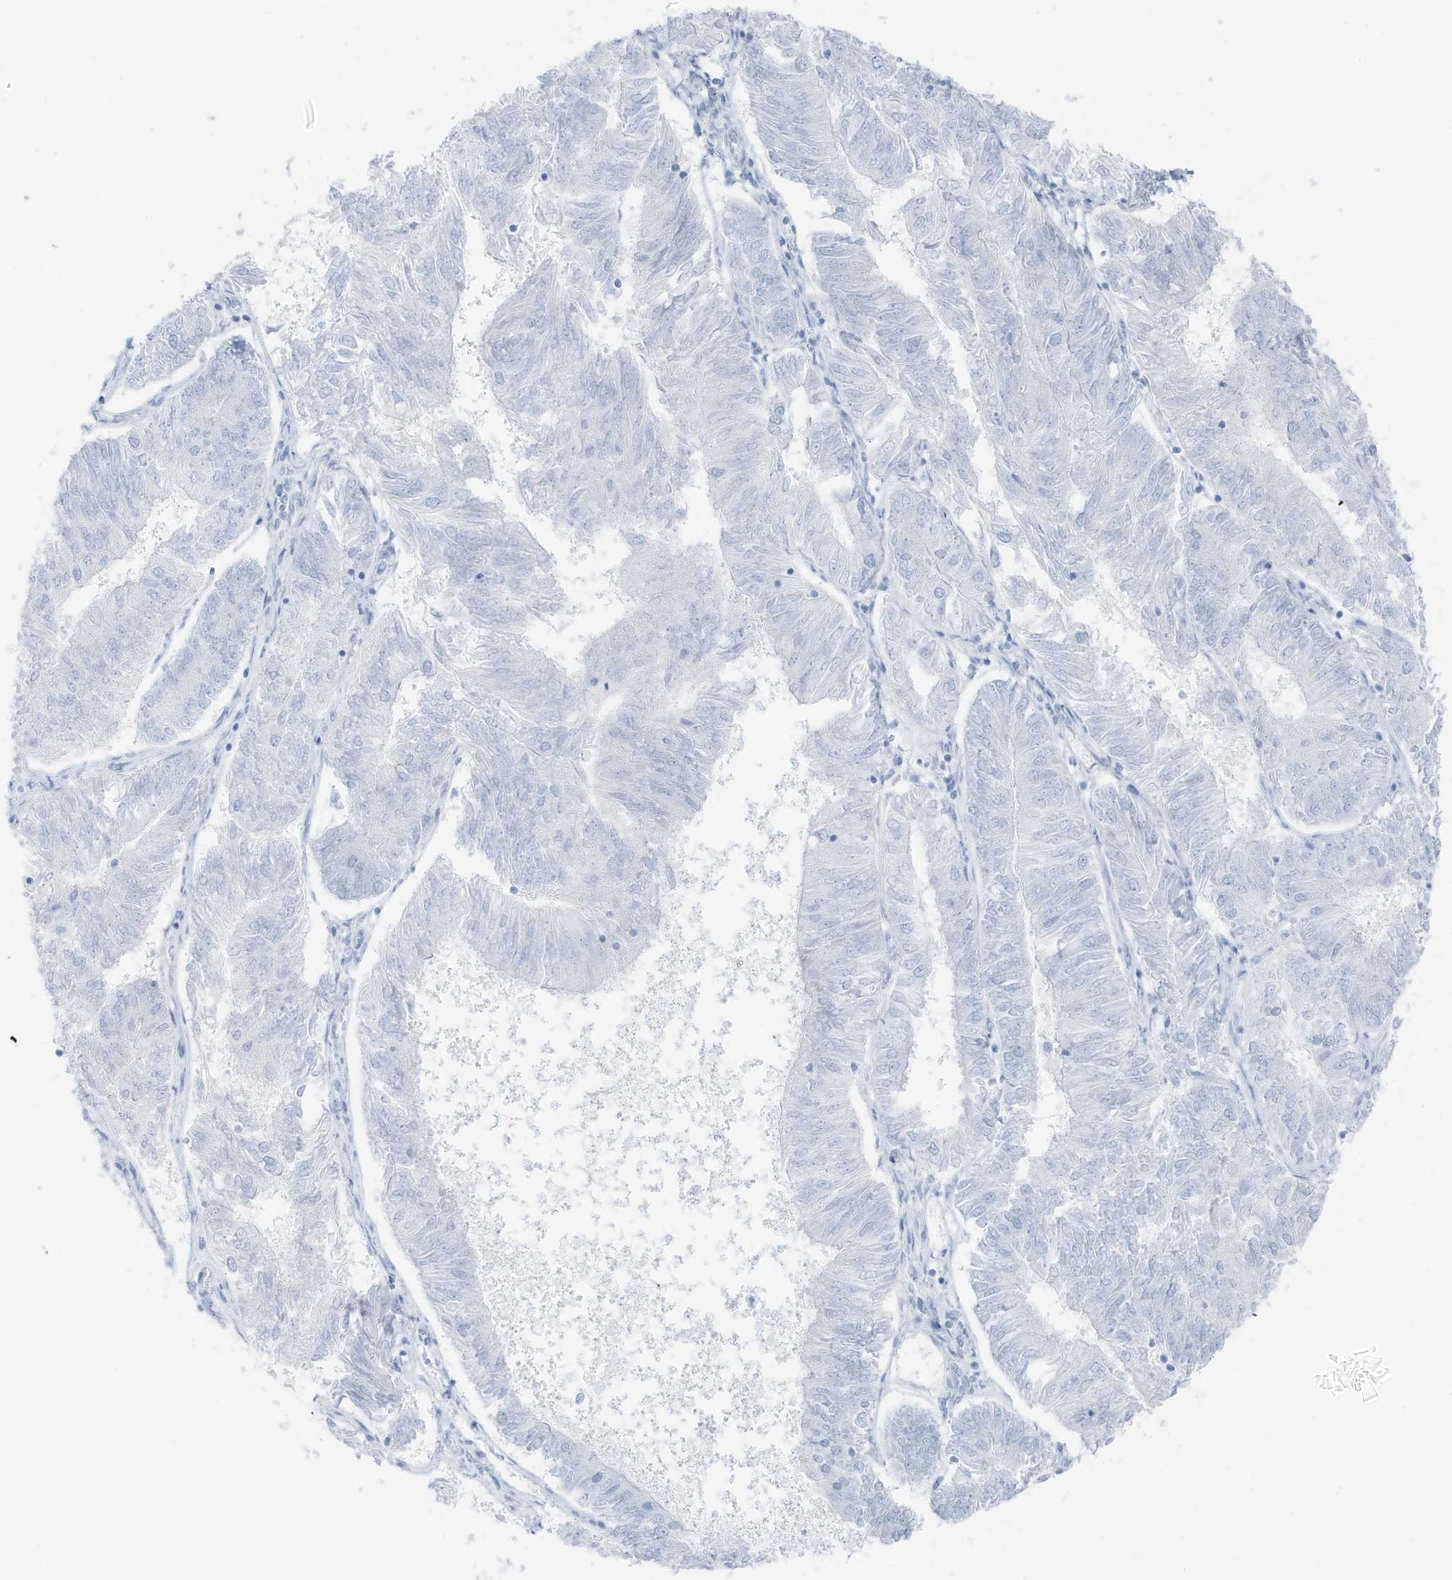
{"staining": {"intensity": "negative", "quantity": "none", "location": "none"}, "tissue": "endometrial cancer", "cell_type": "Tumor cells", "image_type": "cancer", "snomed": [{"axis": "morphology", "description": "Adenocarcinoma, NOS"}, {"axis": "topography", "description": "Endometrium"}], "caption": "Immunohistochemistry micrograph of human endometrial cancer (adenocarcinoma) stained for a protein (brown), which displays no staining in tumor cells. (DAB (3,3'-diaminobenzidine) immunohistochemistry visualized using brightfield microscopy, high magnification).", "gene": "ZFP64", "patient": {"sex": "female", "age": 58}}